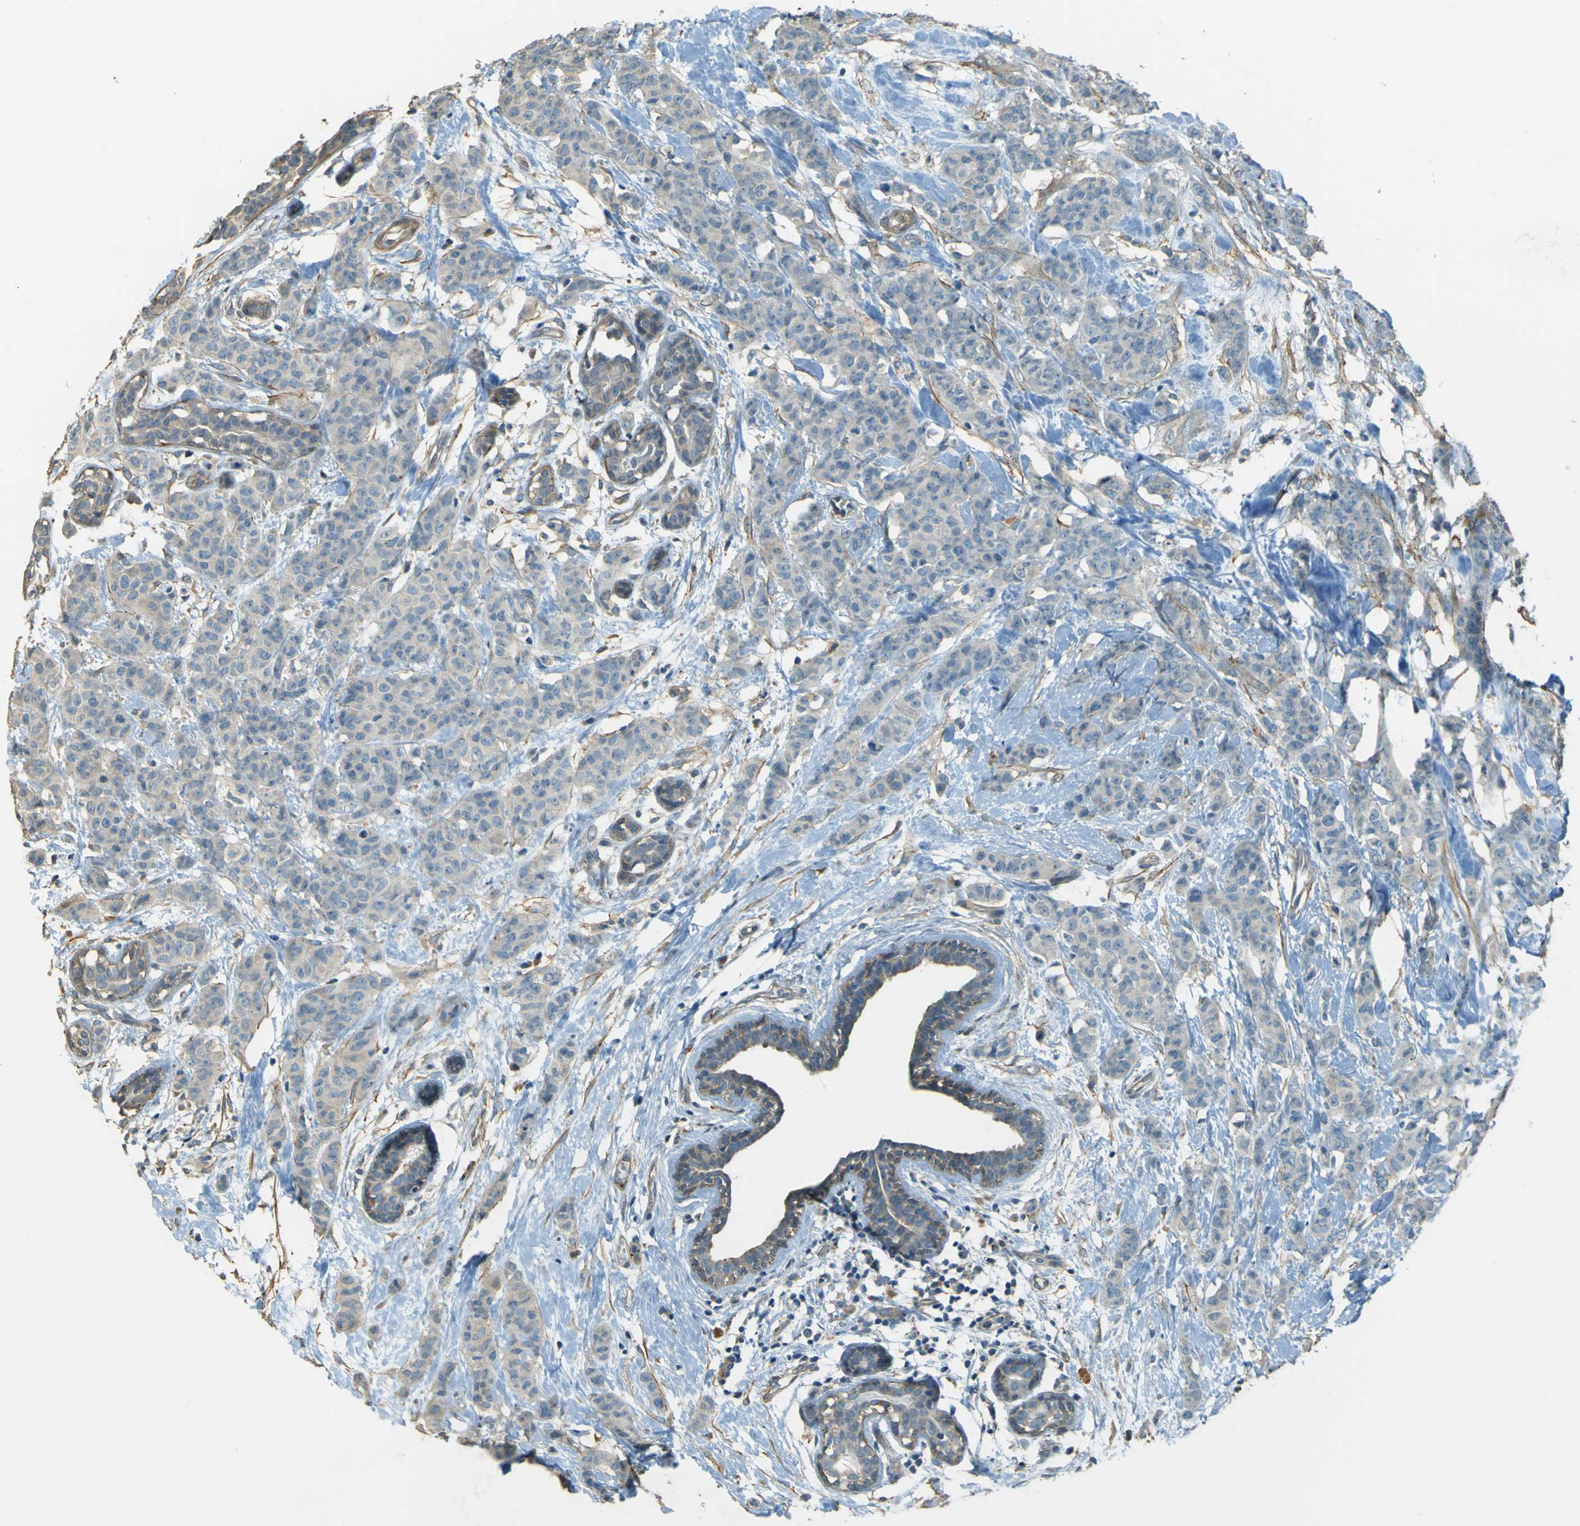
{"staining": {"intensity": "negative", "quantity": "none", "location": "none"}, "tissue": "breast cancer", "cell_type": "Tumor cells", "image_type": "cancer", "snomed": [{"axis": "morphology", "description": "Normal tissue, NOS"}, {"axis": "morphology", "description": "Duct carcinoma"}, {"axis": "topography", "description": "Breast"}], "caption": "Protein analysis of infiltrating ductal carcinoma (breast) demonstrates no significant expression in tumor cells. The staining was performed using DAB to visualize the protein expression in brown, while the nuclei were stained in blue with hematoxylin (Magnification: 20x).", "gene": "NEXN", "patient": {"sex": "female", "age": 40}}